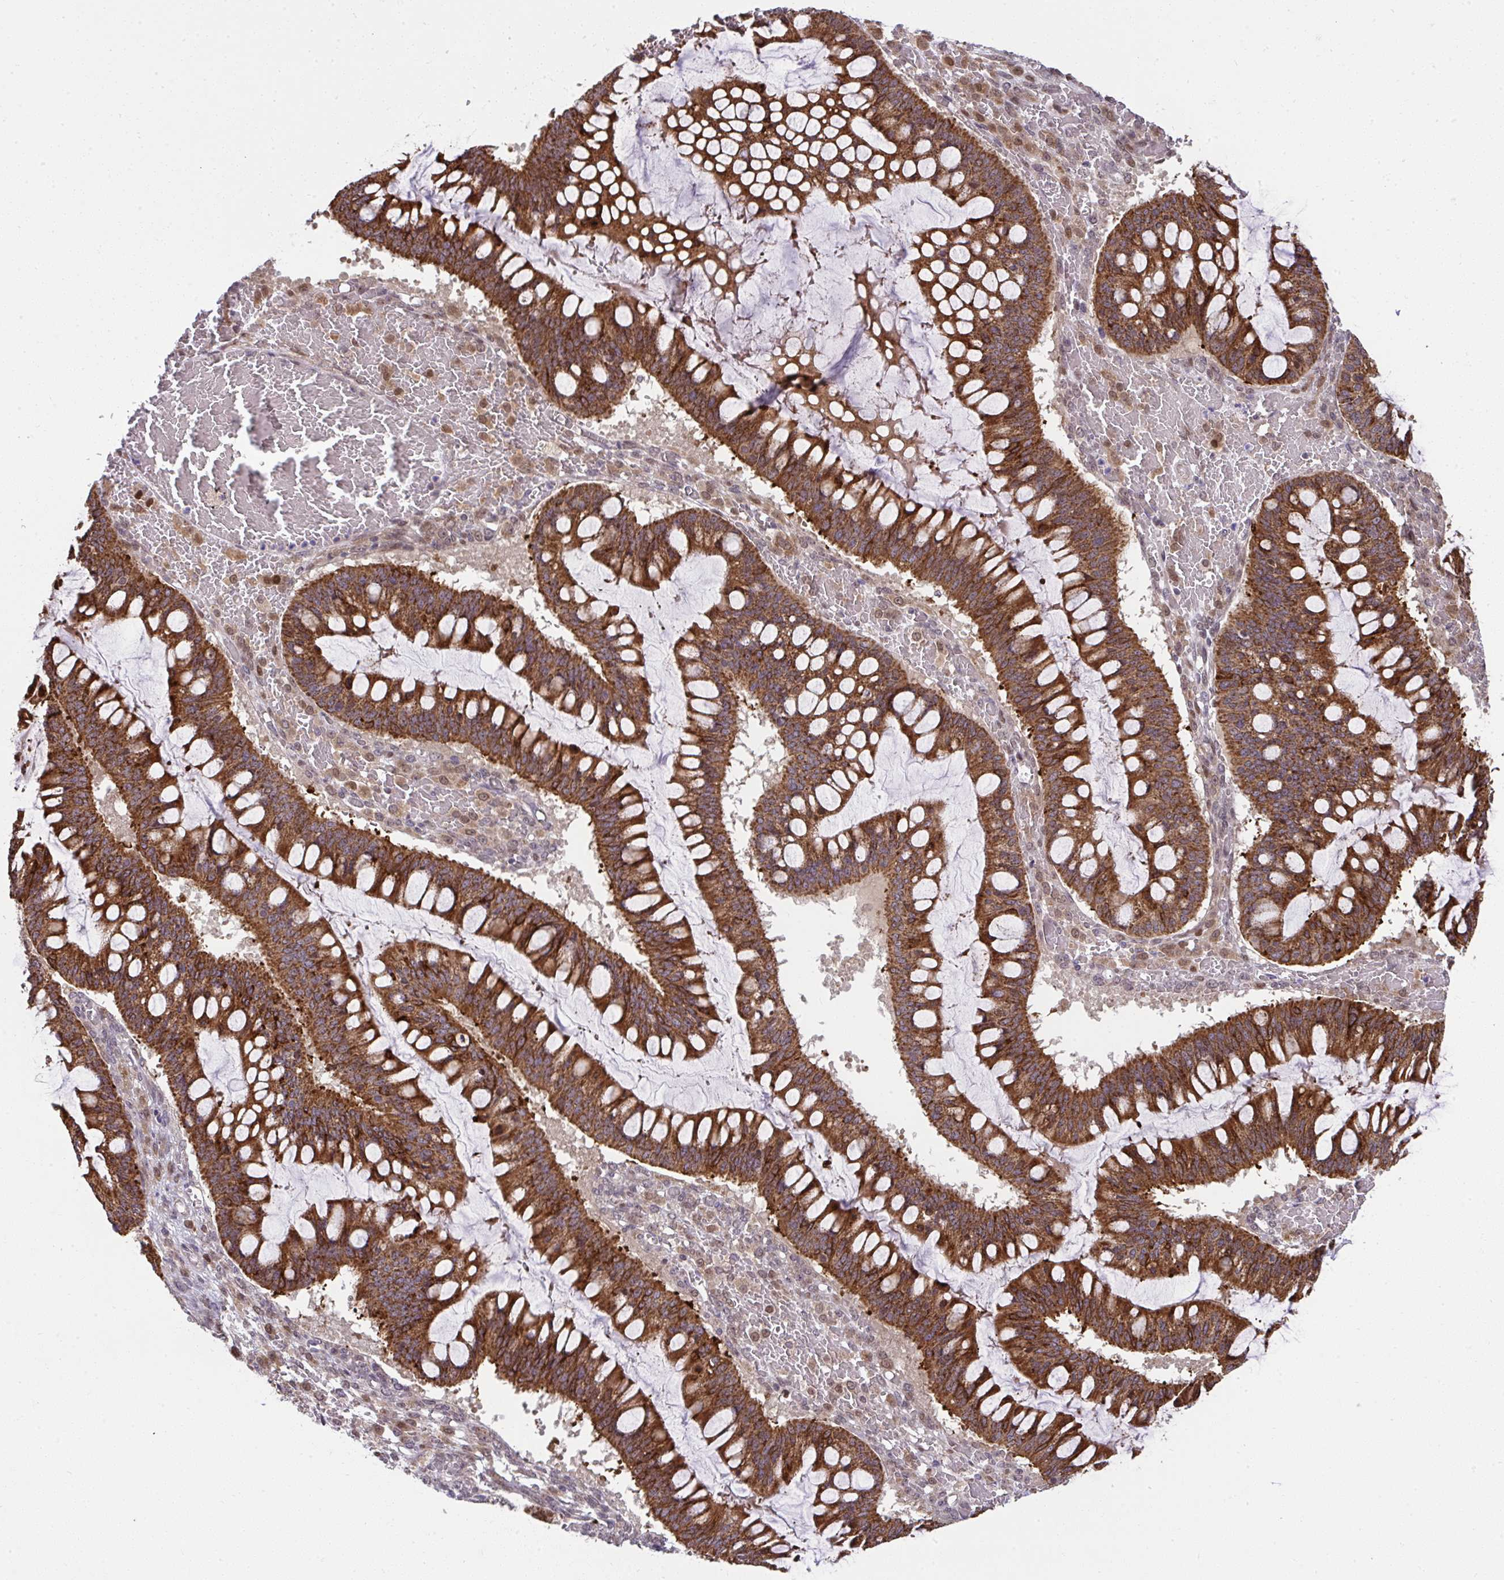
{"staining": {"intensity": "strong", "quantity": ">75%", "location": "cytoplasmic/membranous"}, "tissue": "ovarian cancer", "cell_type": "Tumor cells", "image_type": "cancer", "snomed": [{"axis": "morphology", "description": "Cystadenocarcinoma, mucinous, NOS"}, {"axis": "topography", "description": "Ovary"}], "caption": "Immunohistochemistry (IHC) photomicrograph of human mucinous cystadenocarcinoma (ovarian) stained for a protein (brown), which demonstrates high levels of strong cytoplasmic/membranous staining in approximately >75% of tumor cells.", "gene": "RDH14", "patient": {"sex": "female", "age": 73}}